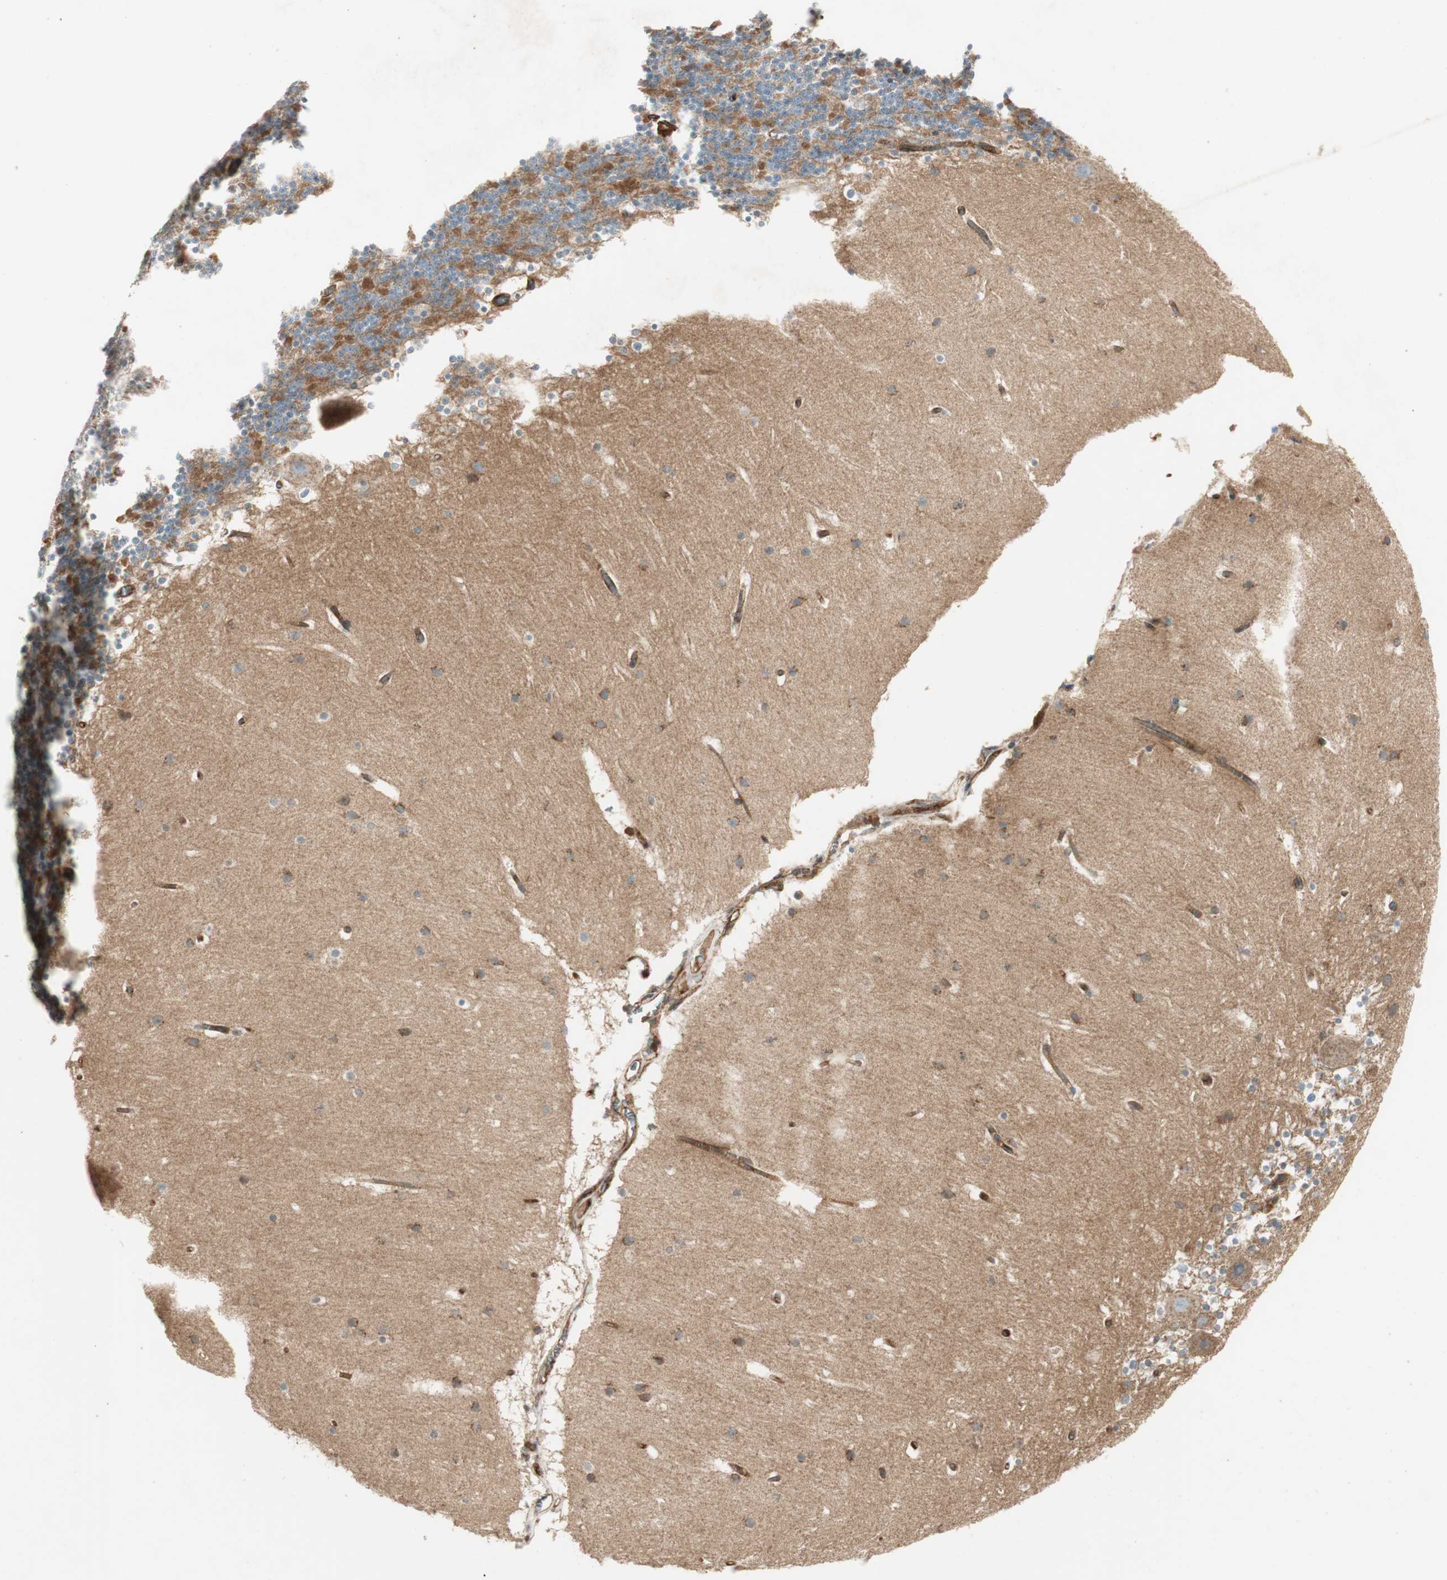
{"staining": {"intensity": "moderate", "quantity": "25%-75%", "location": "cytoplasmic/membranous"}, "tissue": "cerebellum", "cell_type": "Cells in granular layer", "image_type": "normal", "snomed": [{"axis": "morphology", "description": "Normal tissue, NOS"}, {"axis": "topography", "description": "Cerebellum"}], "caption": "A photomicrograph showing moderate cytoplasmic/membranous expression in approximately 25%-75% of cells in granular layer in benign cerebellum, as visualized by brown immunohistochemical staining.", "gene": "BTN3A3", "patient": {"sex": "male", "age": 45}}